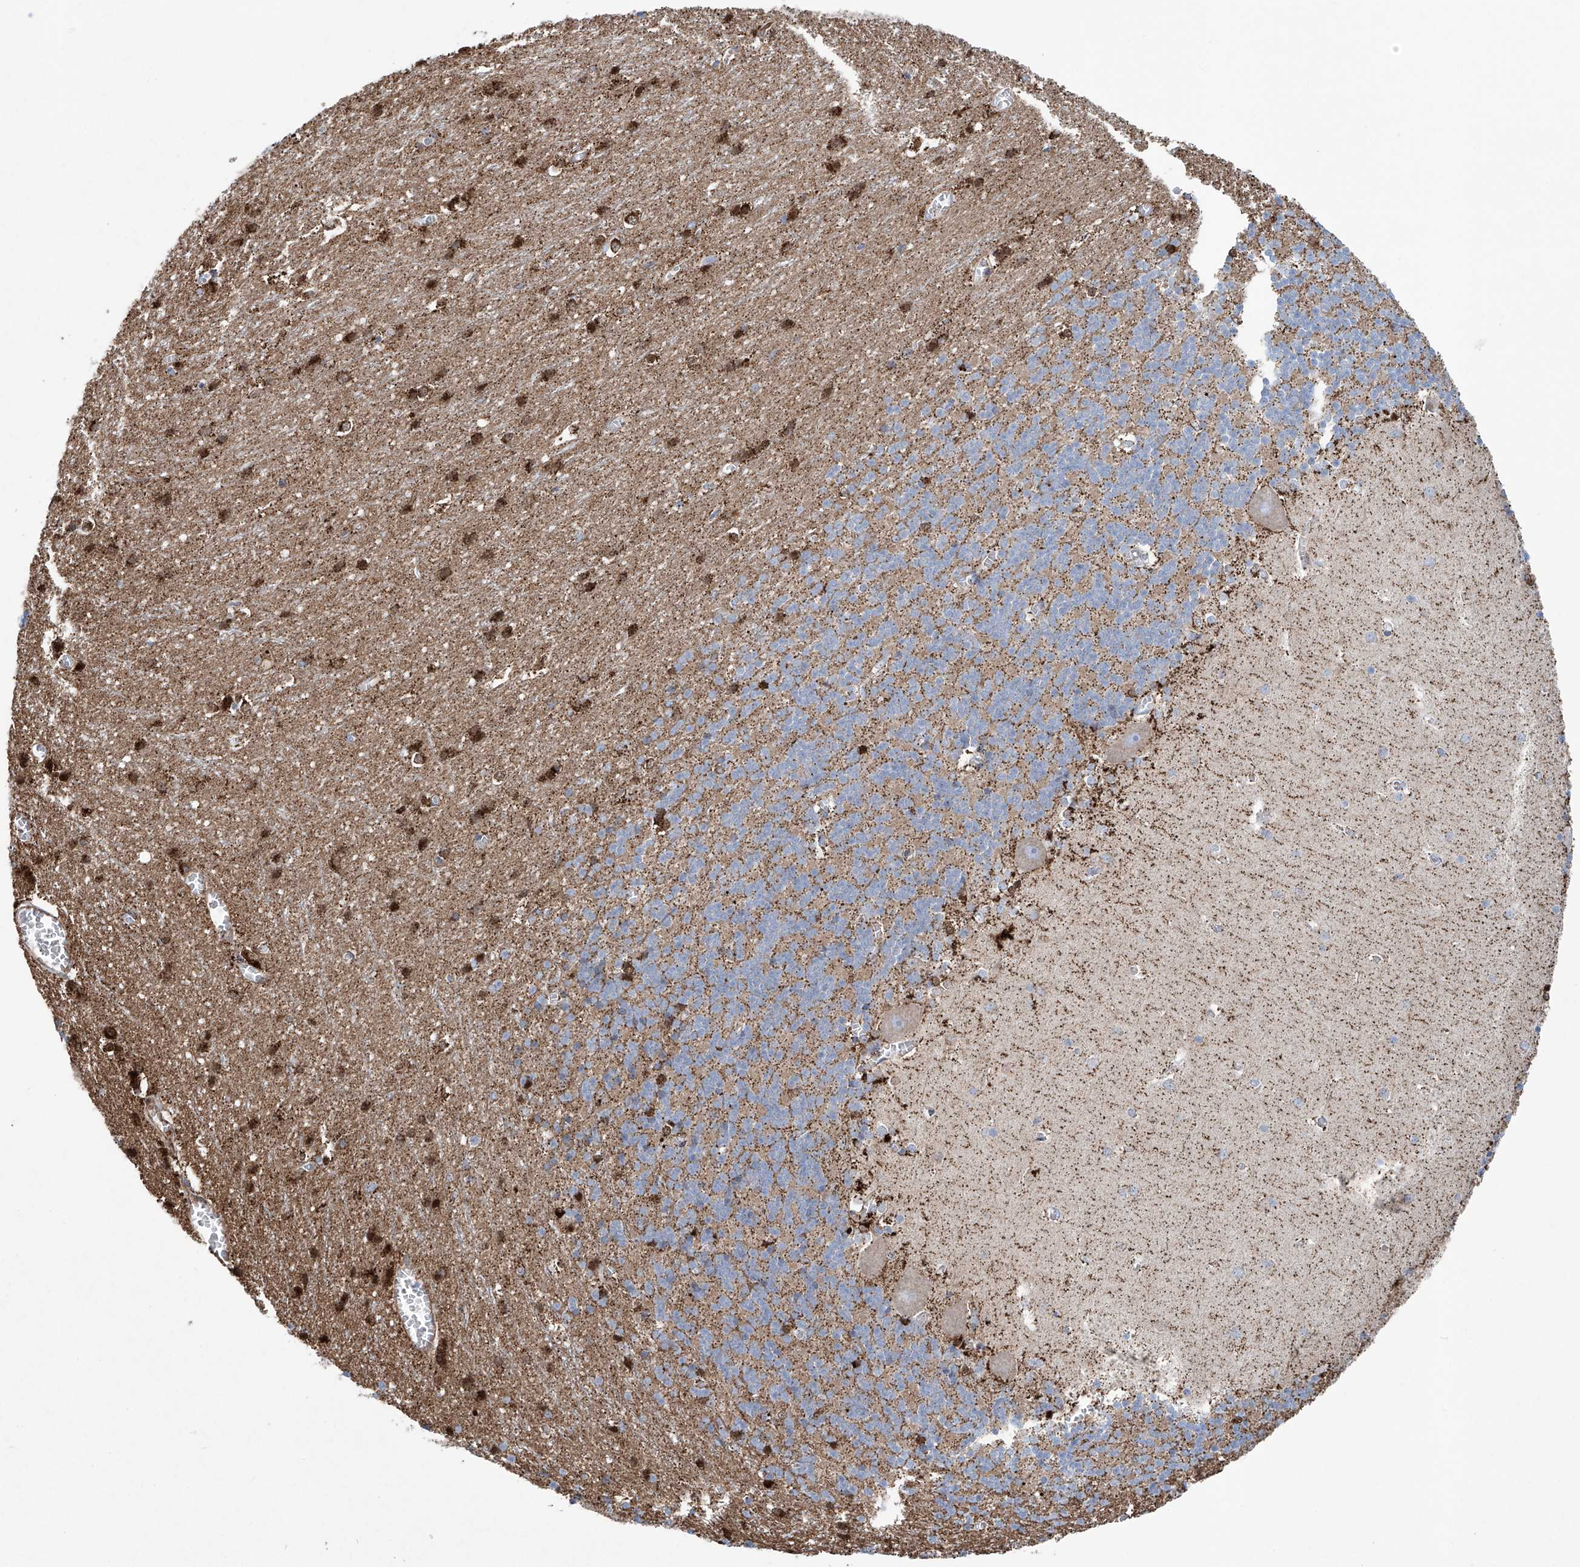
{"staining": {"intensity": "moderate", "quantity": "<25%", "location": "cytoplasmic/membranous"}, "tissue": "cerebellum", "cell_type": "Cells in granular layer", "image_type": "normal", "snomed": [{"axis": "morphology", "description": "Normal tissue, NOS"}, {"axis": "topography", "description": "Cerebellum"}], "caption": "The micrograph demonstrates staining of normal cerebellum, revealing moderate cytoplasmic/membranous protein positivity (brown color) within cells in granular layer.", "gene": "ALDH6A1", "patient": {"sex": "male", "age": 37}}